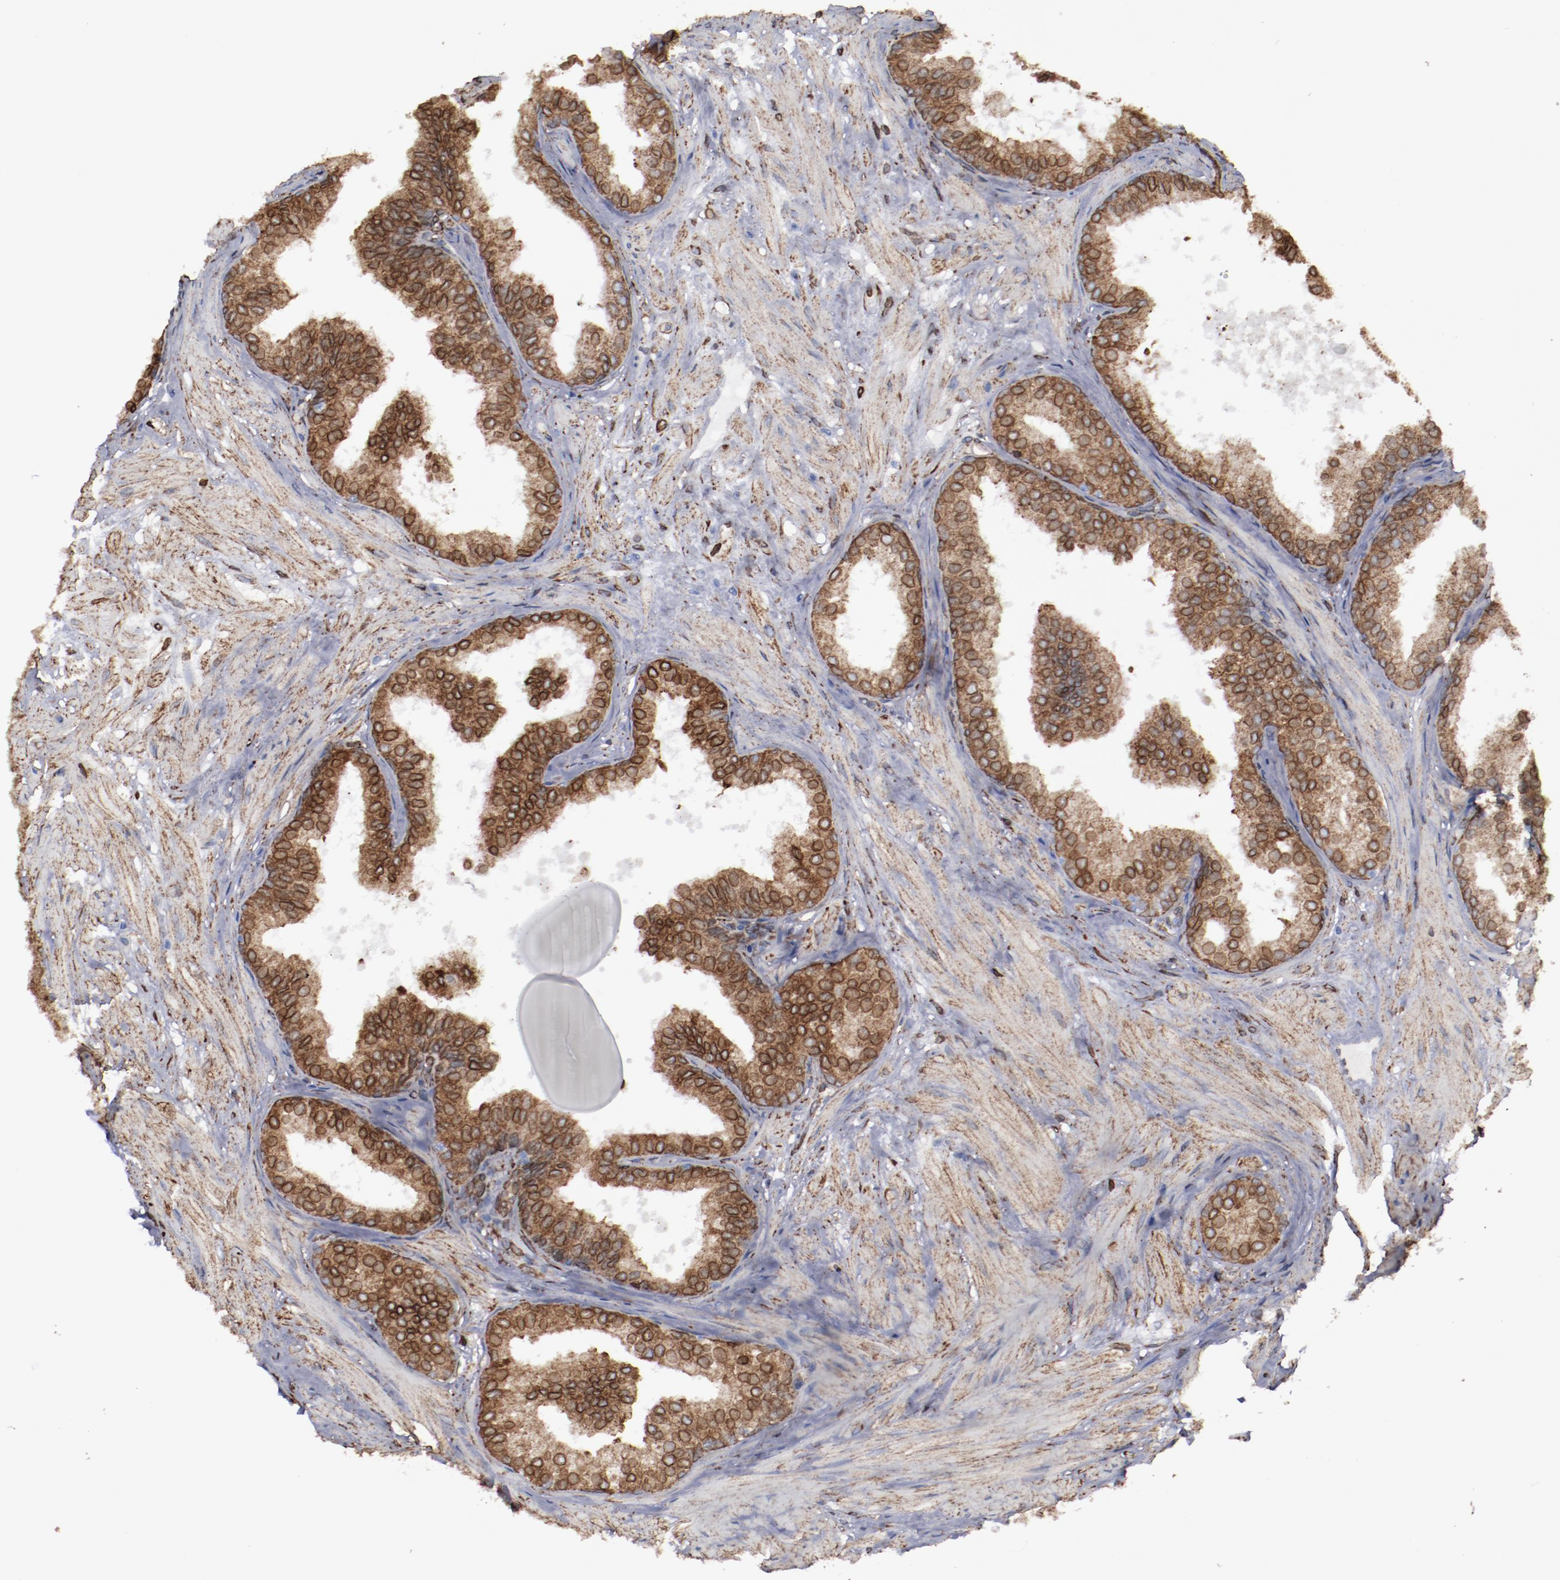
{"staining": {"intensity": "moderate", "quantity": ">75%", "location": "cytoplasmic/membranous"}, "tissue": "prostate", "cell_type": "Glandular cells", "image_type": "normal", "snomed": [{"axis": "morphology", "description": "Normal tissue, NOS"}, {"axis": "topography", "description": "Prostate"}], "caption": "Prostate stained with a protein marker exhibits moderate staining in glandular cells.", "gene": "ERLIN2", "patient": {"sex": "male", "age": 60}}